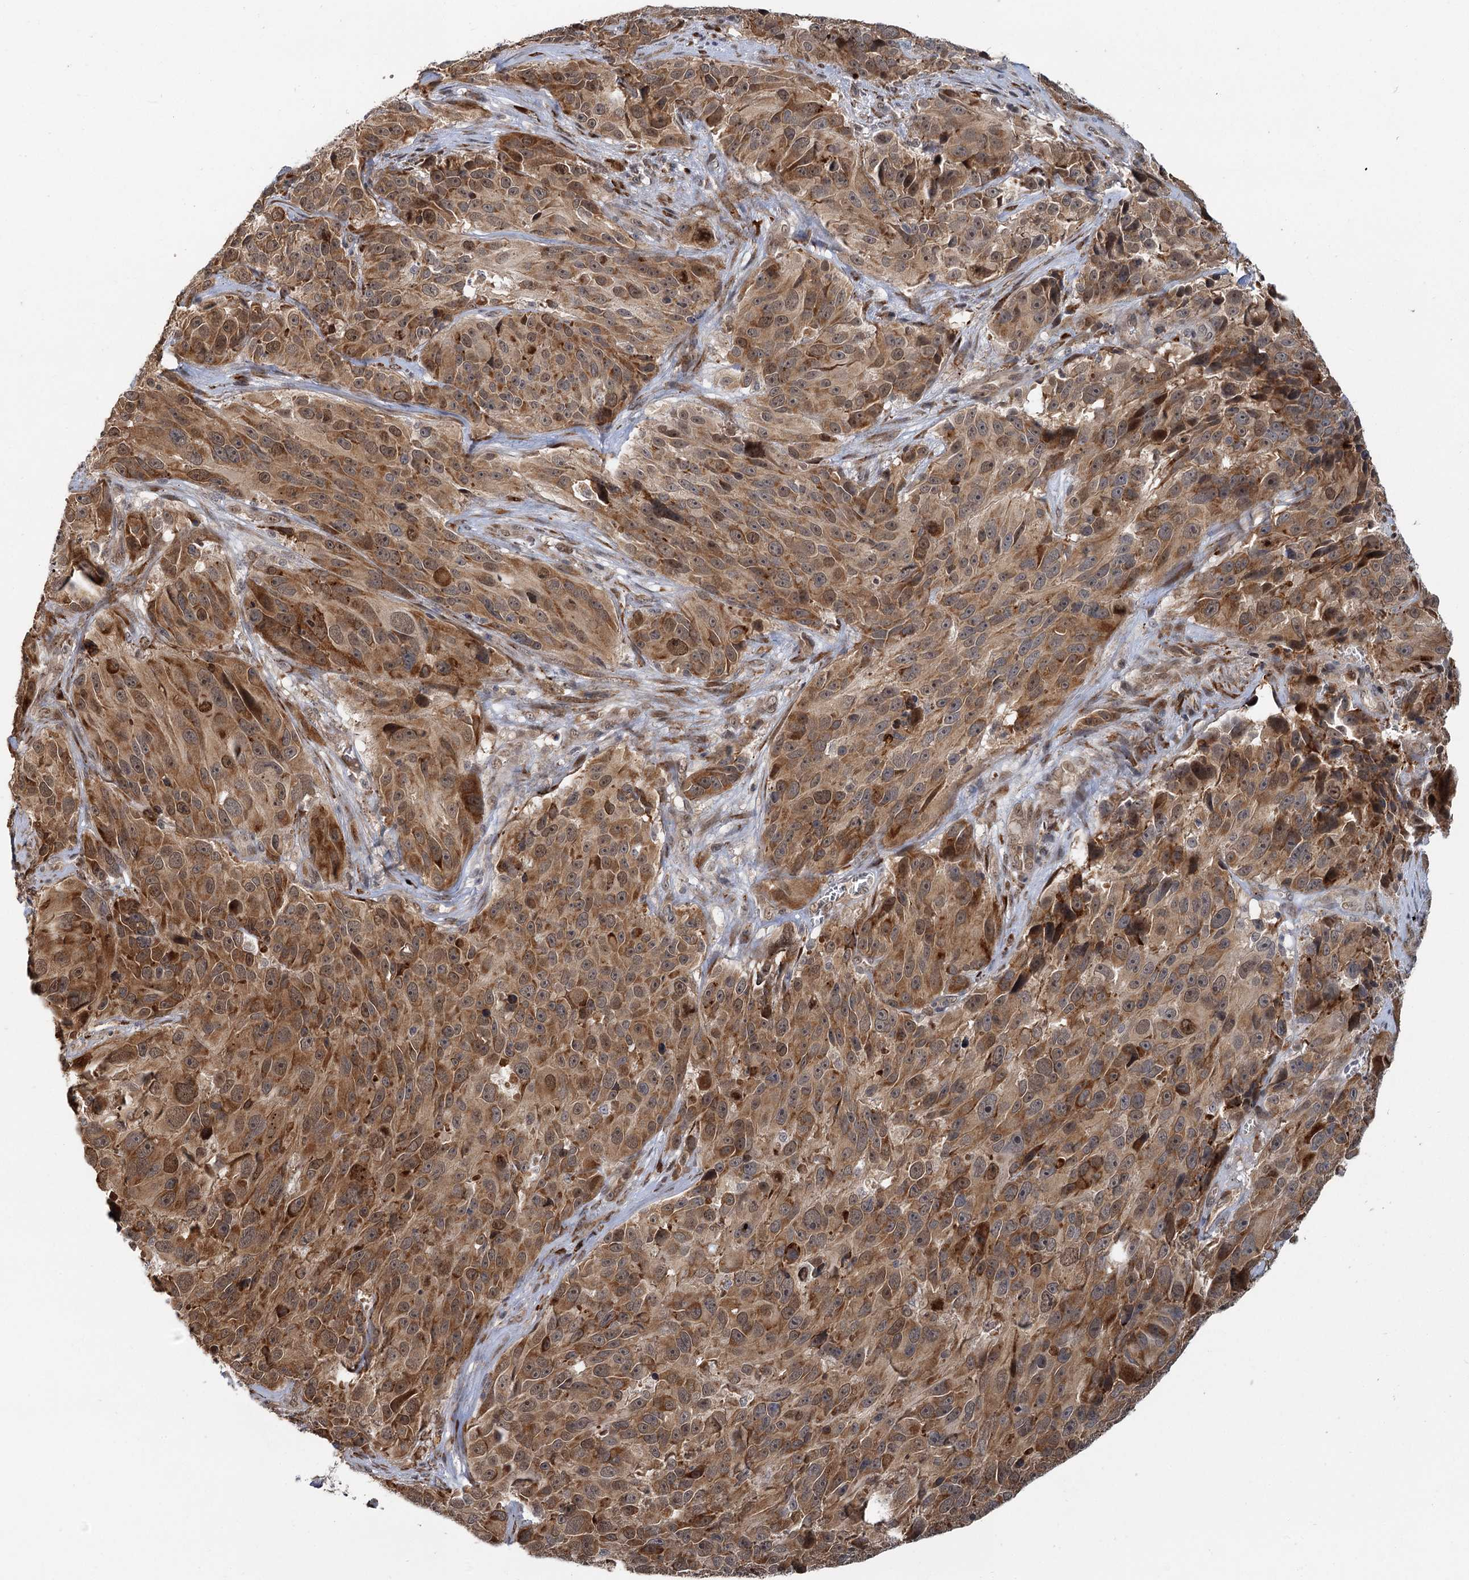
{"staining": {"intensity": "moderate", "quantity": ">75%", "location": "cytoplasmic/membranous"}, "tissue": "melanoma", "cell_type": "Tumor cells", "image_type": "cancer", "snomed": [{"axis": "morphology", "description": "Malignant melanoma, NOS"}, {"axis": "topography", "description": "Skin"}], "caption": "A high-resolution histopathology image shows immunohistochemistry (IHC) staining of malignant melanoma, which reveals moderate cytoplasmic/membranous staining in approximately >75% of tumor cells.", "gene": "APBA2", "patient": {"sex": "male", "age": 84}}